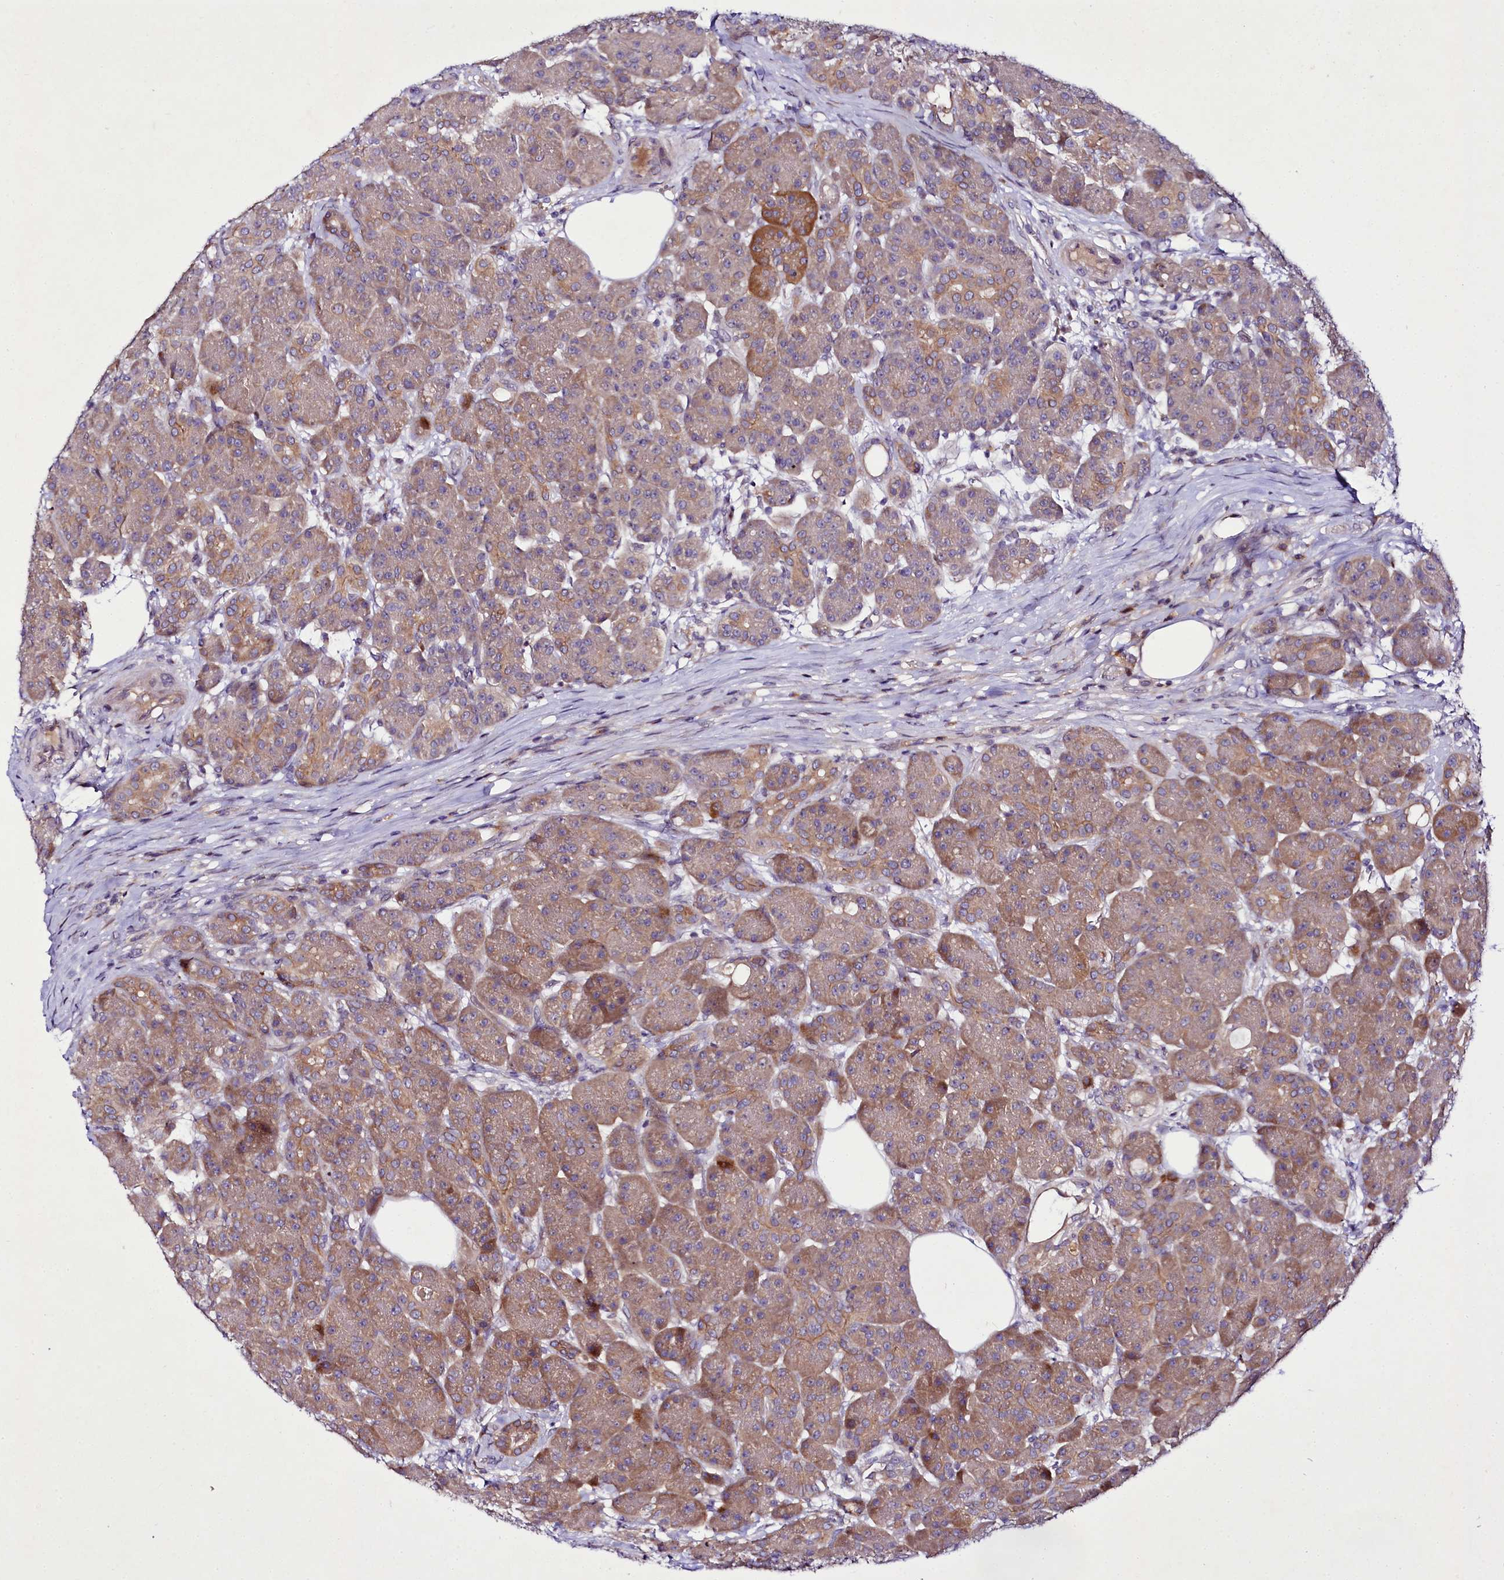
{"staining": {"intensity": "moderate", "quantity": ">75%", "location": "cytoplasmic/membranous"}, "tissue": "pancreas", "cell_type": "Exocrine glandular cells", "image_type": "normal", "snomed": [{"axis": "morphology", "description": "Normal tissue, NOS"}, {"axis": "topography", "description": "Pancreas"}], "caption": "Protein expression analysis of normal human pancreas reveals moderate cytoplasmic/membranous positivity in approximately >75% of exocrine glandular cells.", "gene": "ZC3H12C", "patient": {"sex": "male", "age": 63}}